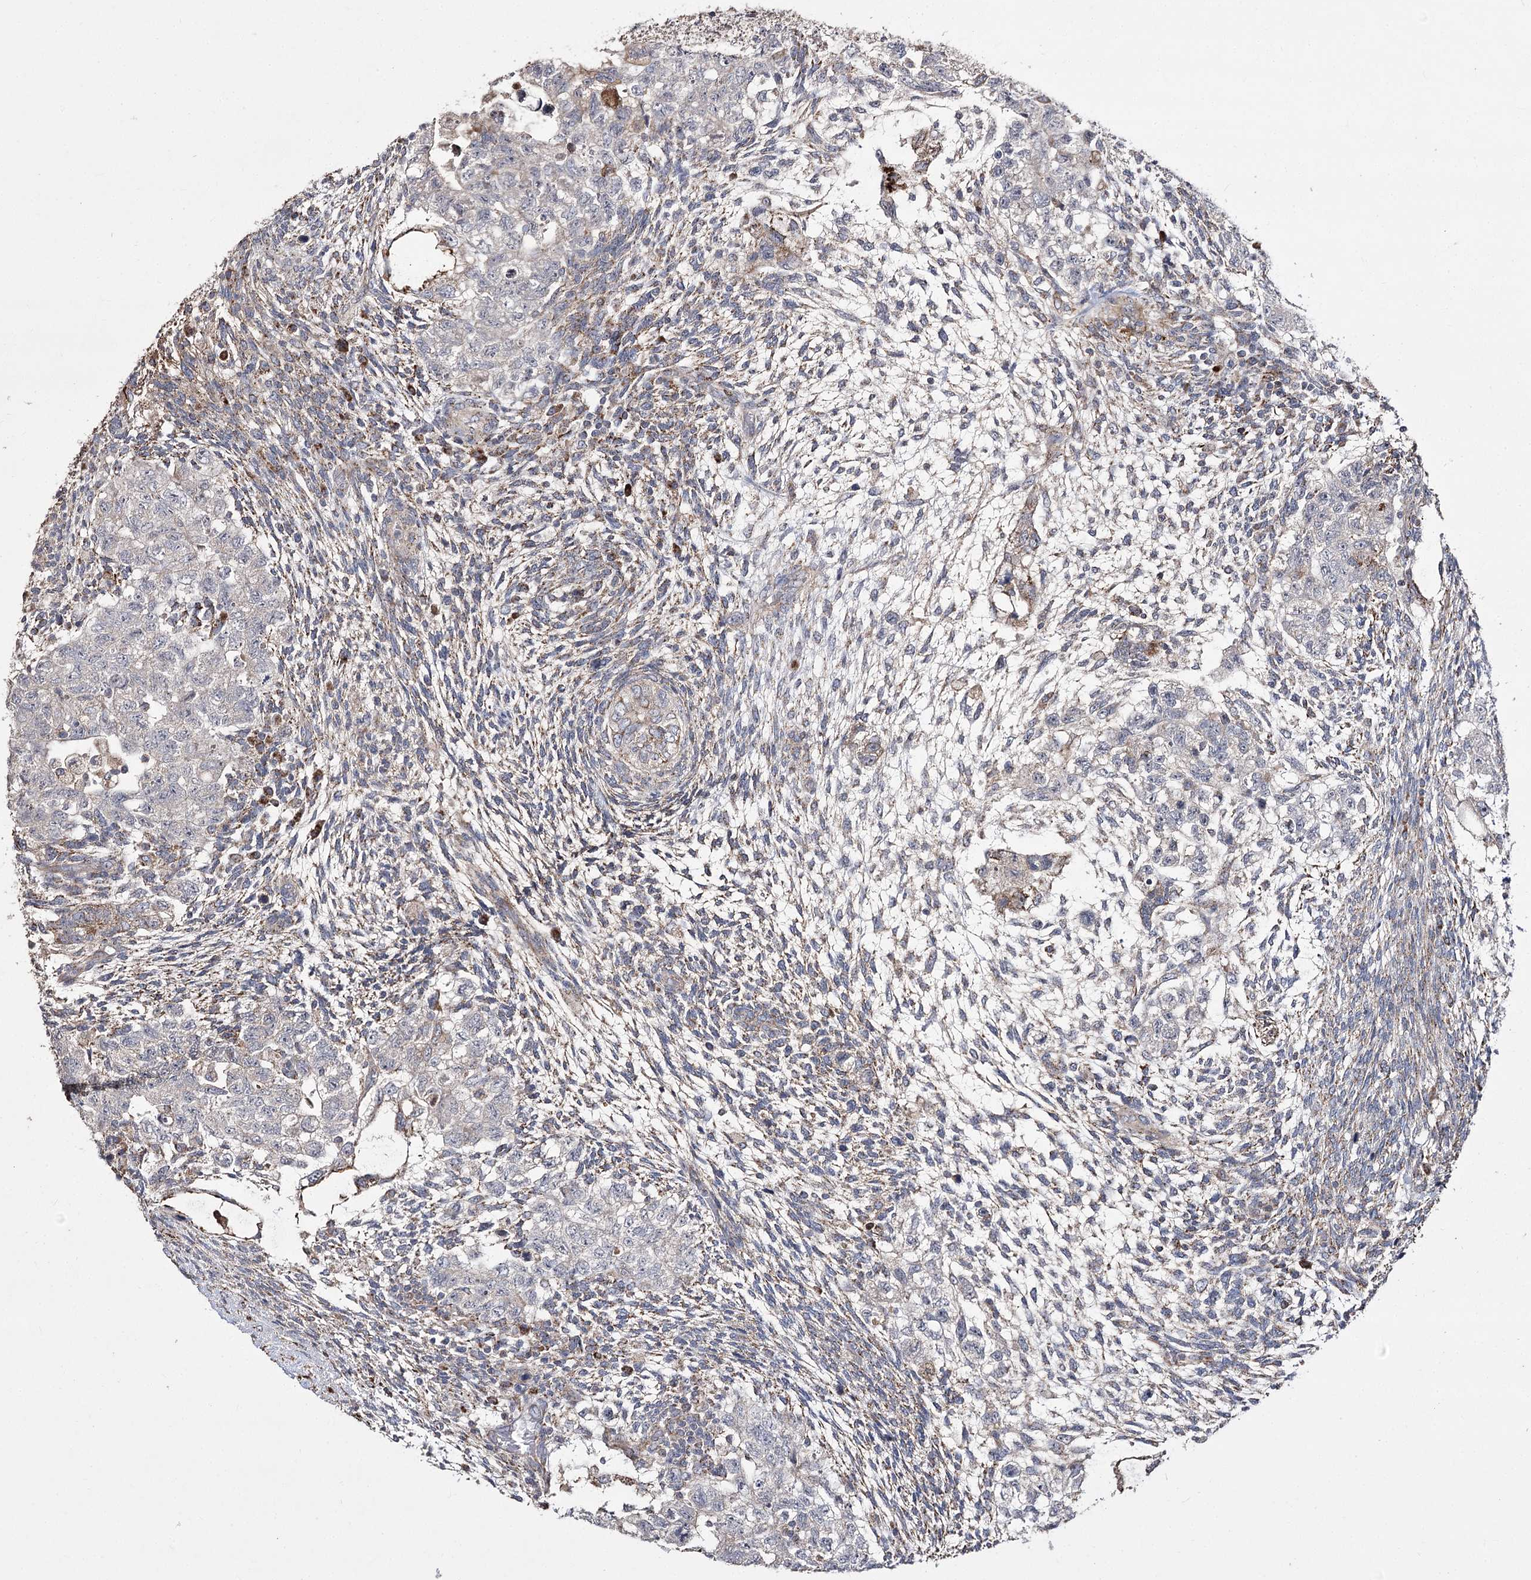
{"staining": {"intensity": "negative", "quantity": "none", "location": "none"}, "tissue": "testis cancer", "cell_type": "Tumor cells", "image_type": "cancer", "snomed": [{"axis": "morphology", "description": "Normal tissue, NOS"}, {"axis": "morphology", "description": "Carcinoma, Embryonal, NOS"}, {"axis": "topography", "description": "Testis"}], "caption": "Human embryonal carcinoma (testis) stained for a protein using immunohistochemistry reveals no staining in tumor cells.", "gene": "NADK2", "patient": {"sex": "male", "age": 36}}